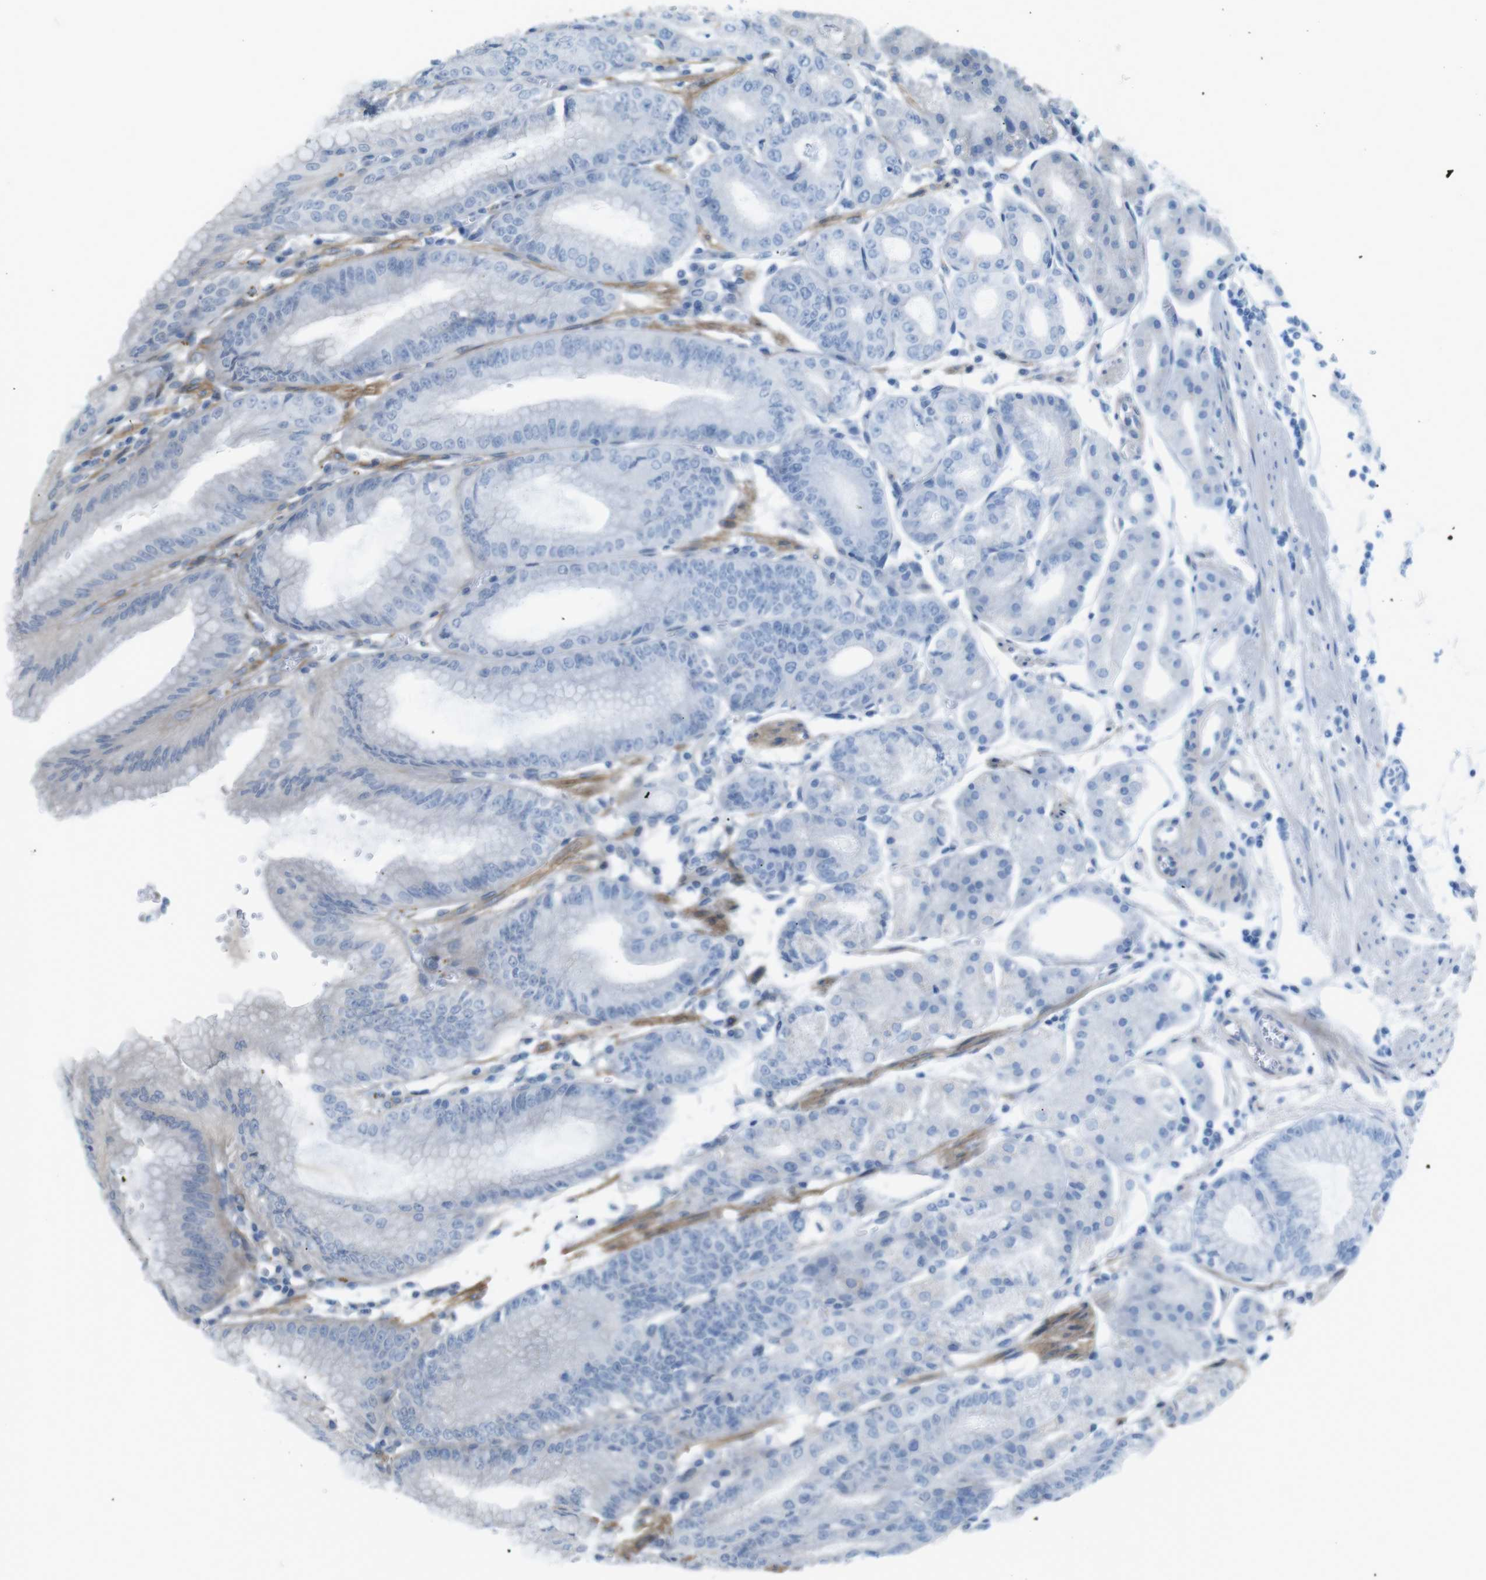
{"staining": {"intensity": "weak", "quantity": "<25%", "location": "cytoplasmic/membranous"}, "tissue": "stomach", "cell_type": "Glandular cells", "image_type": "normal", "snomed": [{"axis": "morphology", "description": "Normal tissue, NOS"}, {"axis": "topography", "description": "Stomach, lower"}], "caption": "Human stomach stained for a protein using immunohistochemistry (IHC) demonstrates no positivity in glandular cells.", "gene": "KANK2", "patient": {"sex": "male", "age": 71}}